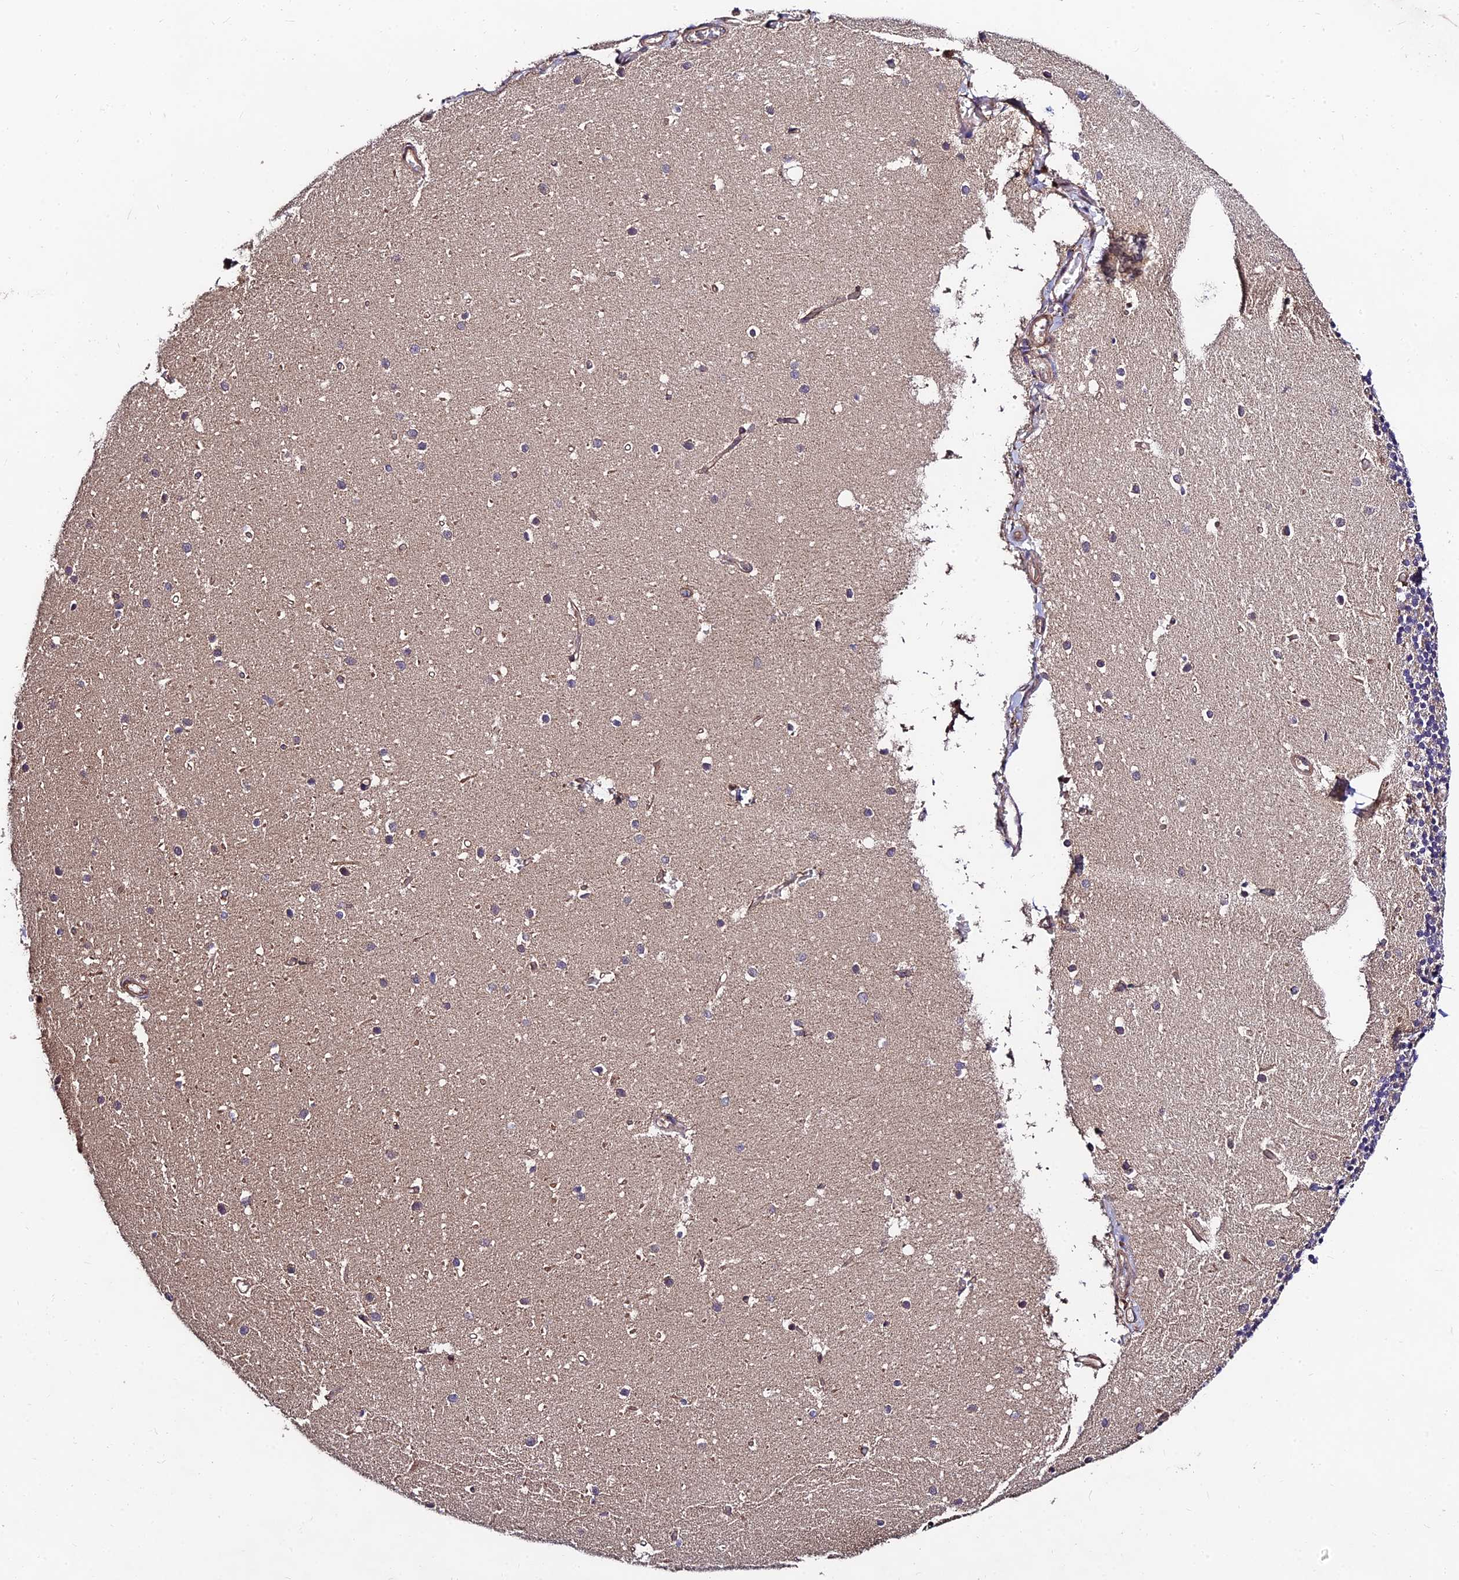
{"staining": {"intensity": "weak", "quantity": "25%-75%", "location": "cytoplasmic/membranous"}, "tissue": "cerebellum", "cell_type": "Cells in granular layer", "image_type": "normal", "snomed": [{"axis": "morphology", "description": "Normal tissue, NOS"}, {"axis": "topography", "description": "Cerebellum"}], "caption": "Immunohistochemical staining of unremarkable cerebellum reveals weak cytoplasmic/membranous protein staining in approximately 25%-75% of cells in granular layer. The staining is performed using DAB (3,3'-diaminobenzidine) brown chromogen to label protein expression. The nuclei are counter-stained blue using hematoxylin.", "gene": "MKKS", "patient": {"sex": "male", "age": 54}}